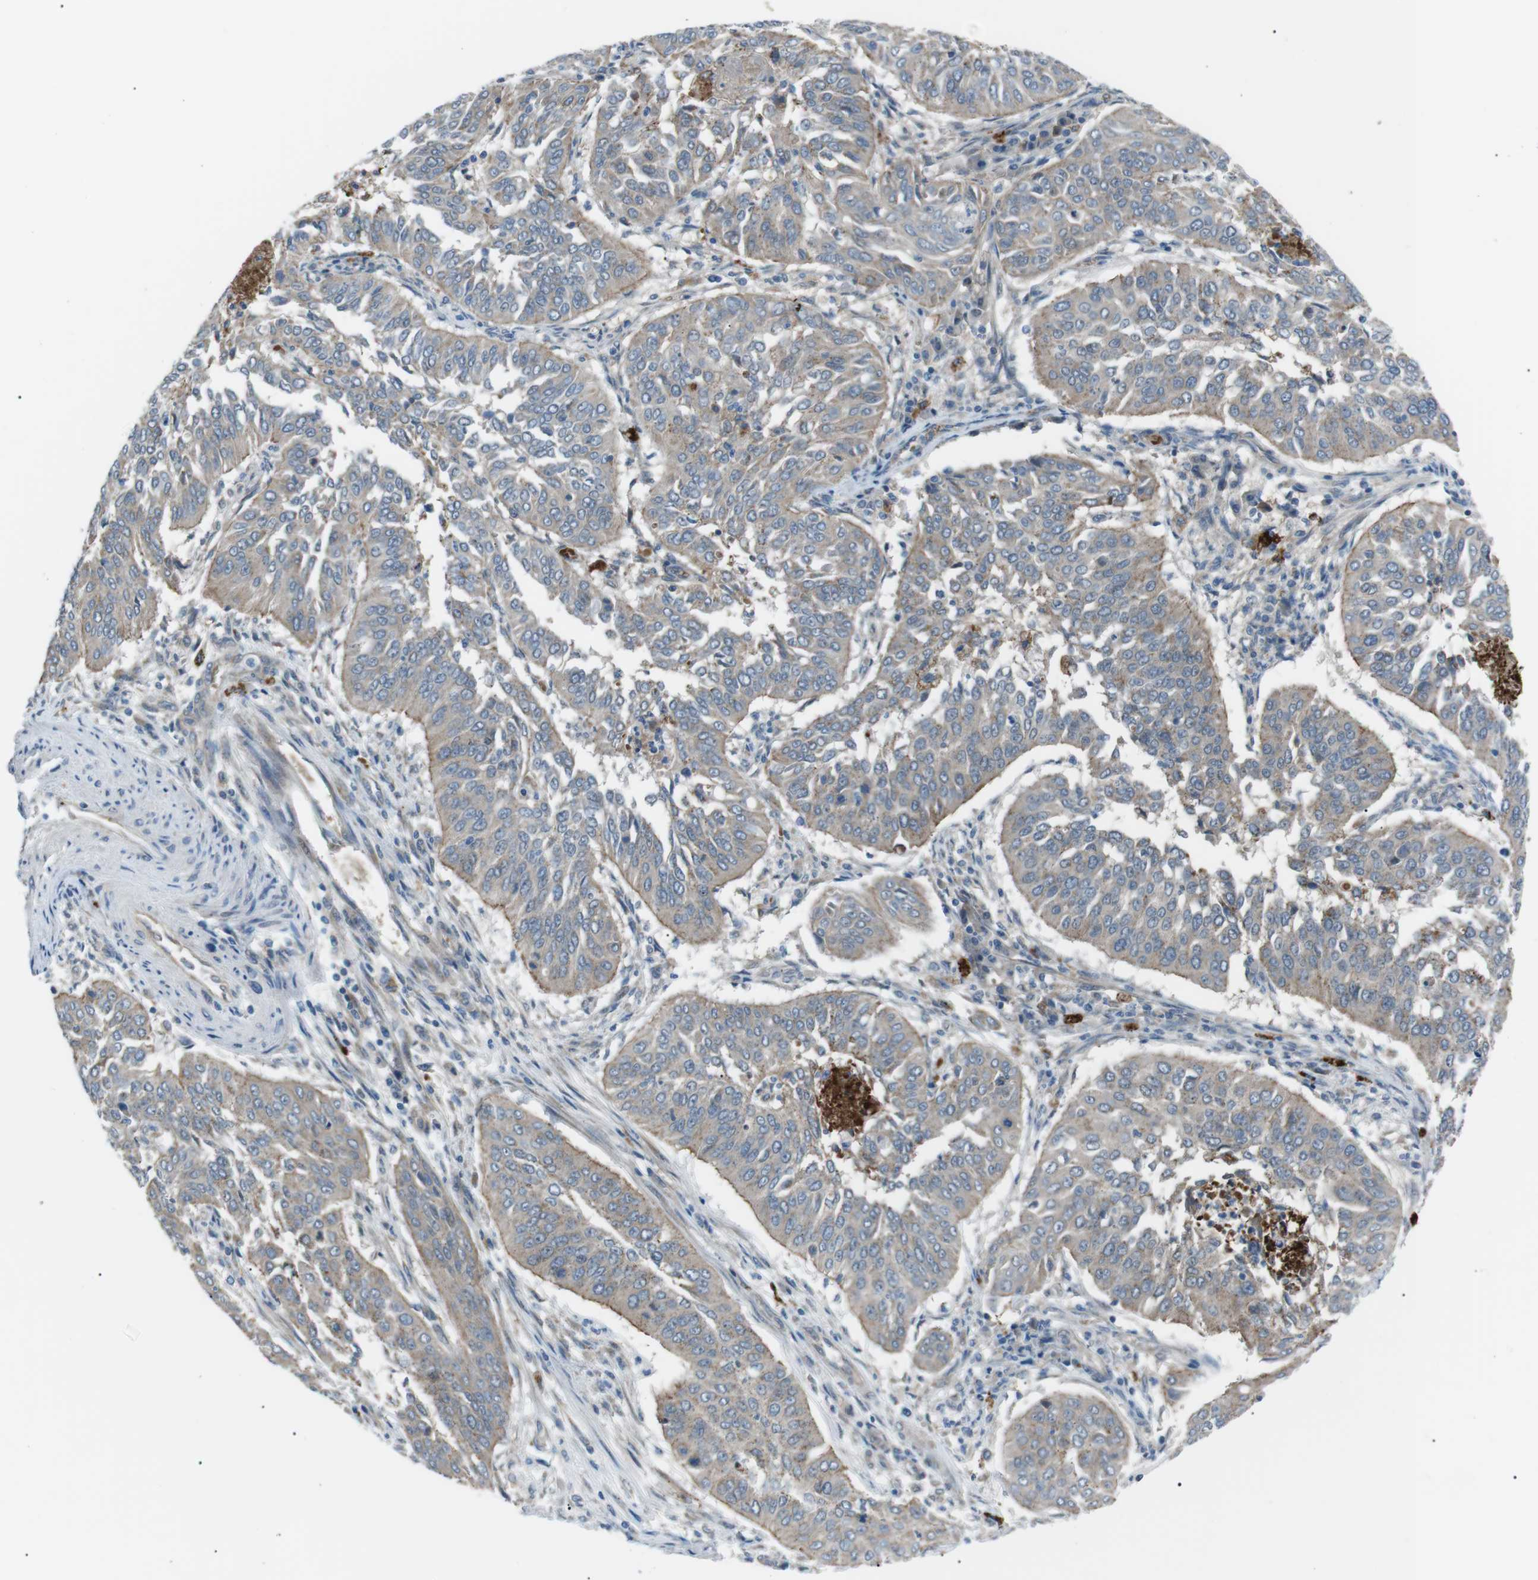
{"staining": {"intensity": "weak", "quantity": "25%-75%", "location": "cytoplasmic/membranous"}, "tissue": "cervical cancer", "cell_type": "Tumor cells", "image_type": "cancer", "snomed": [{"axis": "morphology", "description": "Normal tissue, NOS"}, {"axis": "morphology", "description": "Squamous cell carcinoma, NOS"}, {"axis": "topography", "description": "Cervix"}], "caption": "Immunohistochemical staining of human cervical cancer (squamous cell carcinoma) displays low levels of weak cytoplasmic/membranous expression in approximately 25%-75% of tumor cells.", "gene": "B4GALNT2", "patient": {"sex": "female", "age": 39}}